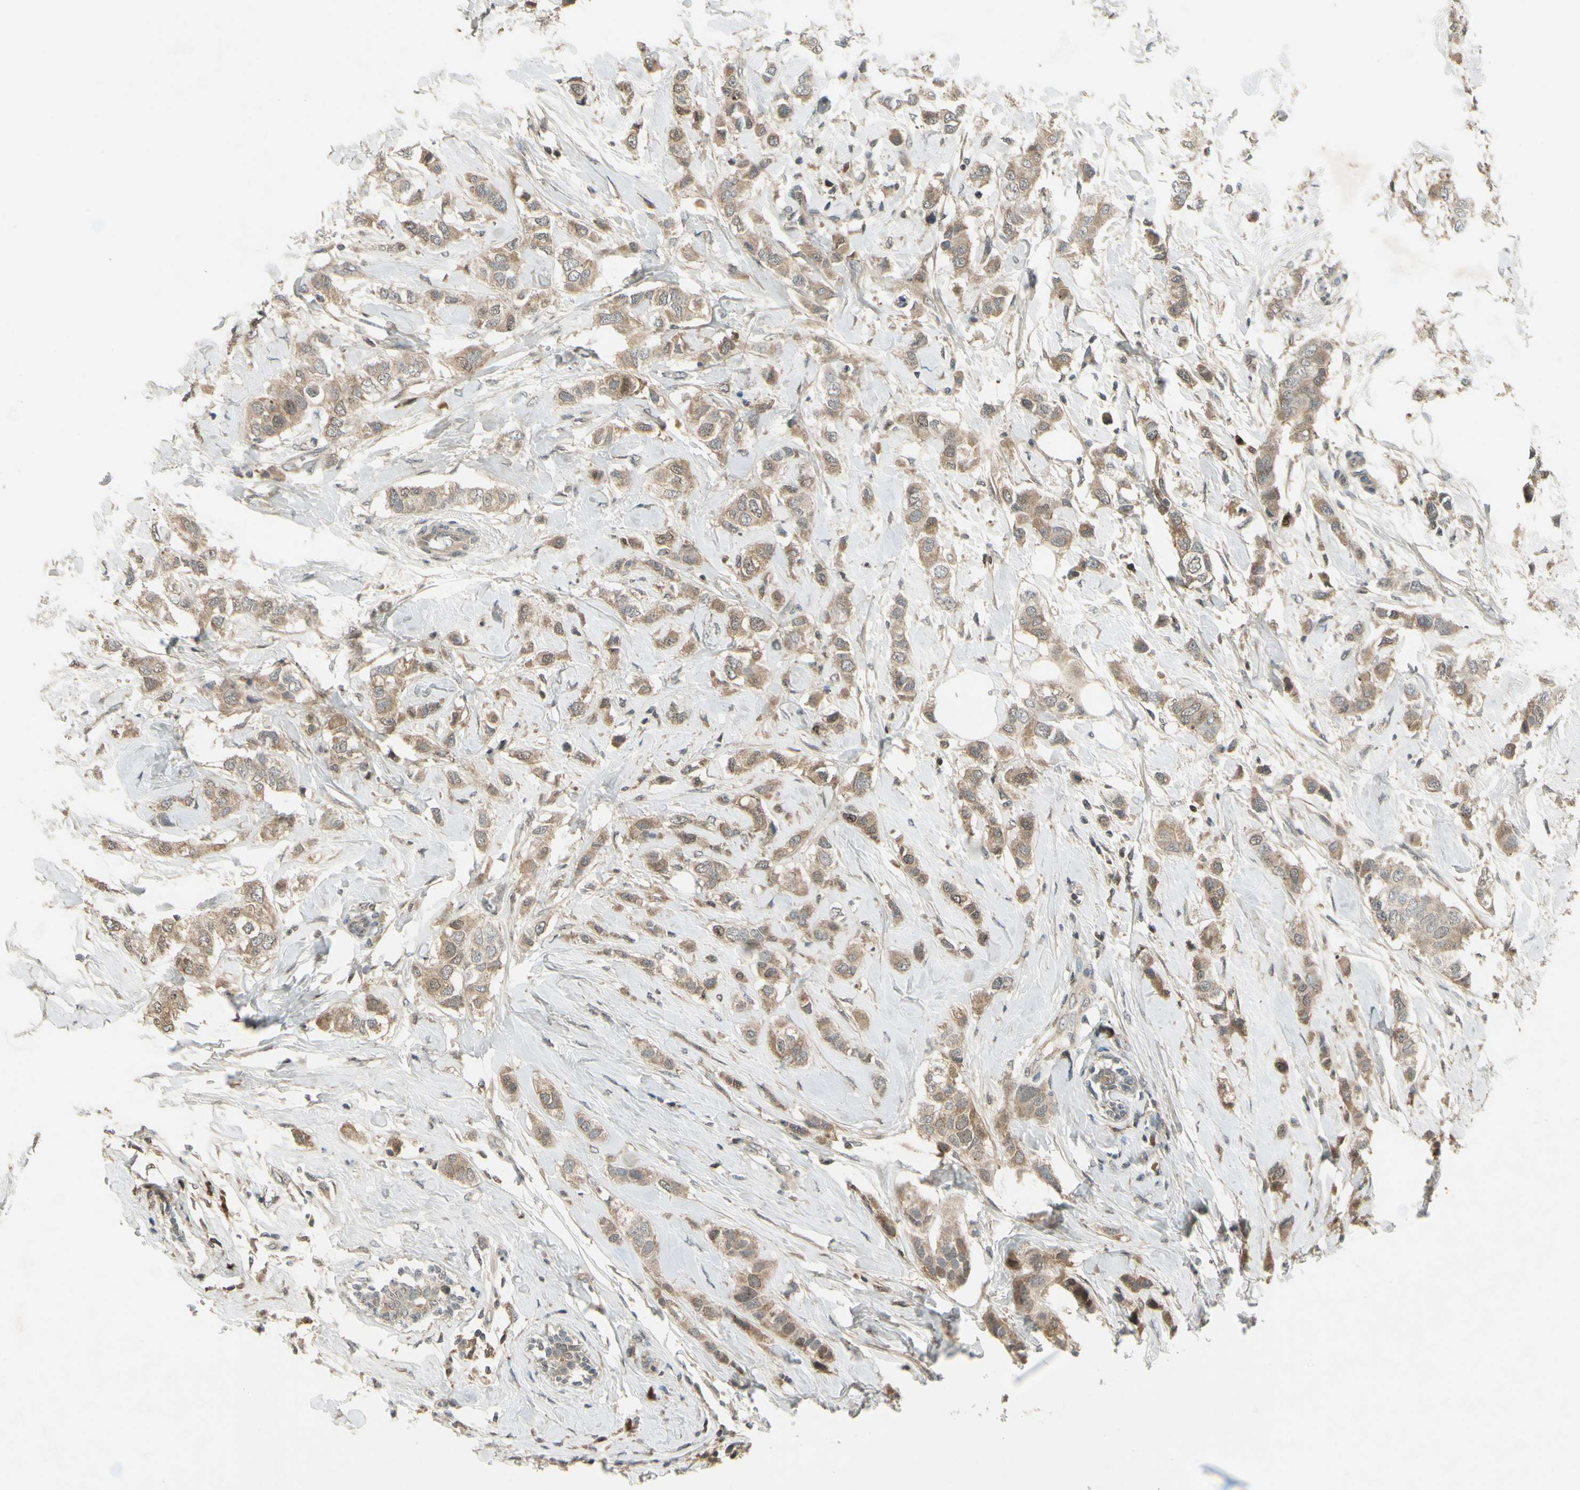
{"staining": {"intensity": "moderate", "quantity": "<25%", "location": "nuclear"}, "tissue": "breast cancer", "cell_type": "Tumor cells", "image_type": "cancer", "snomed": [{"axis": "morphology", "description": "Duct carcinoma"}, {"axis": "topography", "description": "Breast"}], "caption": "Tumor cells demonstrate moderate nuclear positivity in about <25% of cells in breast cancer.", "gene": "RAD18", "patient": {"sex": "female", "age": 50}}